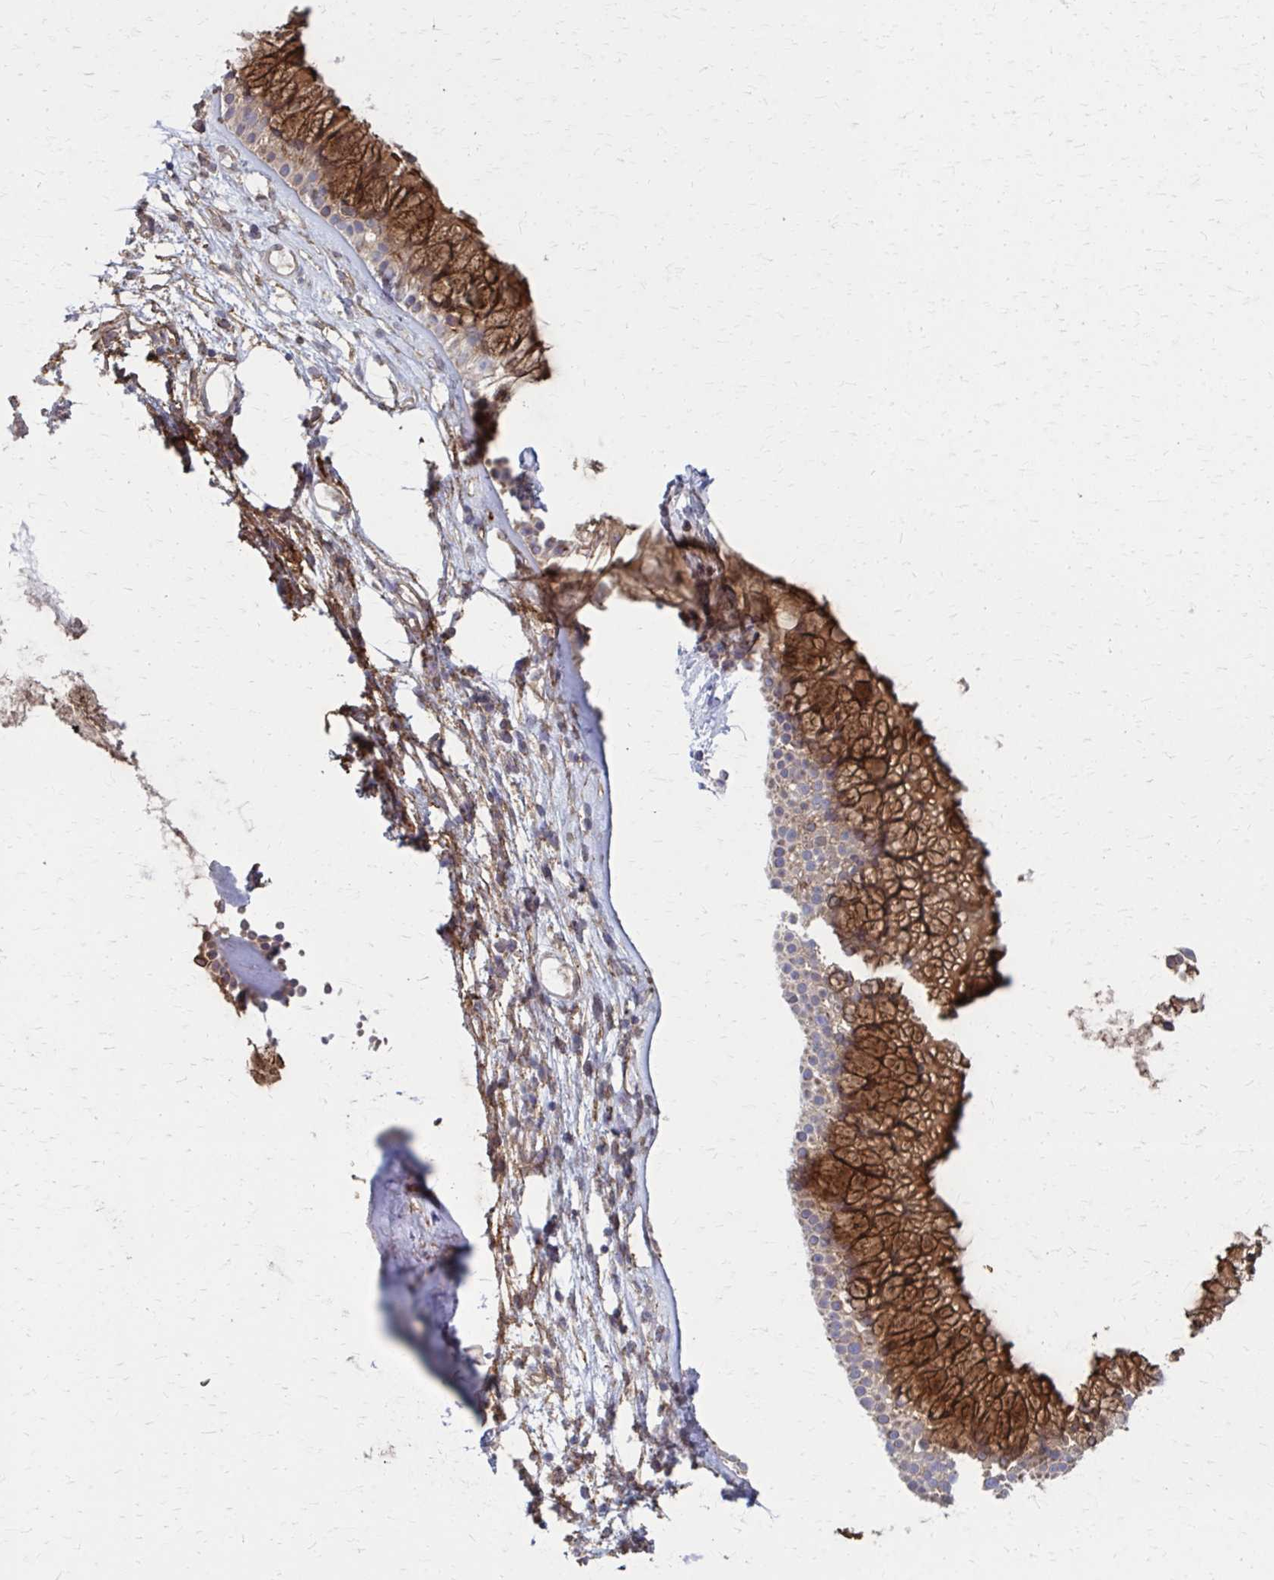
{"staining": {"intensity": "strong", "quantity": "25%-75%", "location": "cytoplasmic/membranous"}, "tissue": "nasopharynx", "cell_type": "Respiratory epithelial cells", "image_type": "normal", "snomed": [{"axis": "morphology", "description": "Normal tissue, NOS"}, {"axis": "topography", "description": "Nasopharynx"}], "caption": "Immunohistochemistry (IHC) photomicrograph of normal human nasopharynx stained for a protein (brown), which exhibits high levels of strong cytoplasmic/membranous expression in about 25%-75% of respiratory epithelial cells.", "gene": "MMP14", "patient": {"sex": "female", "age": 75}}